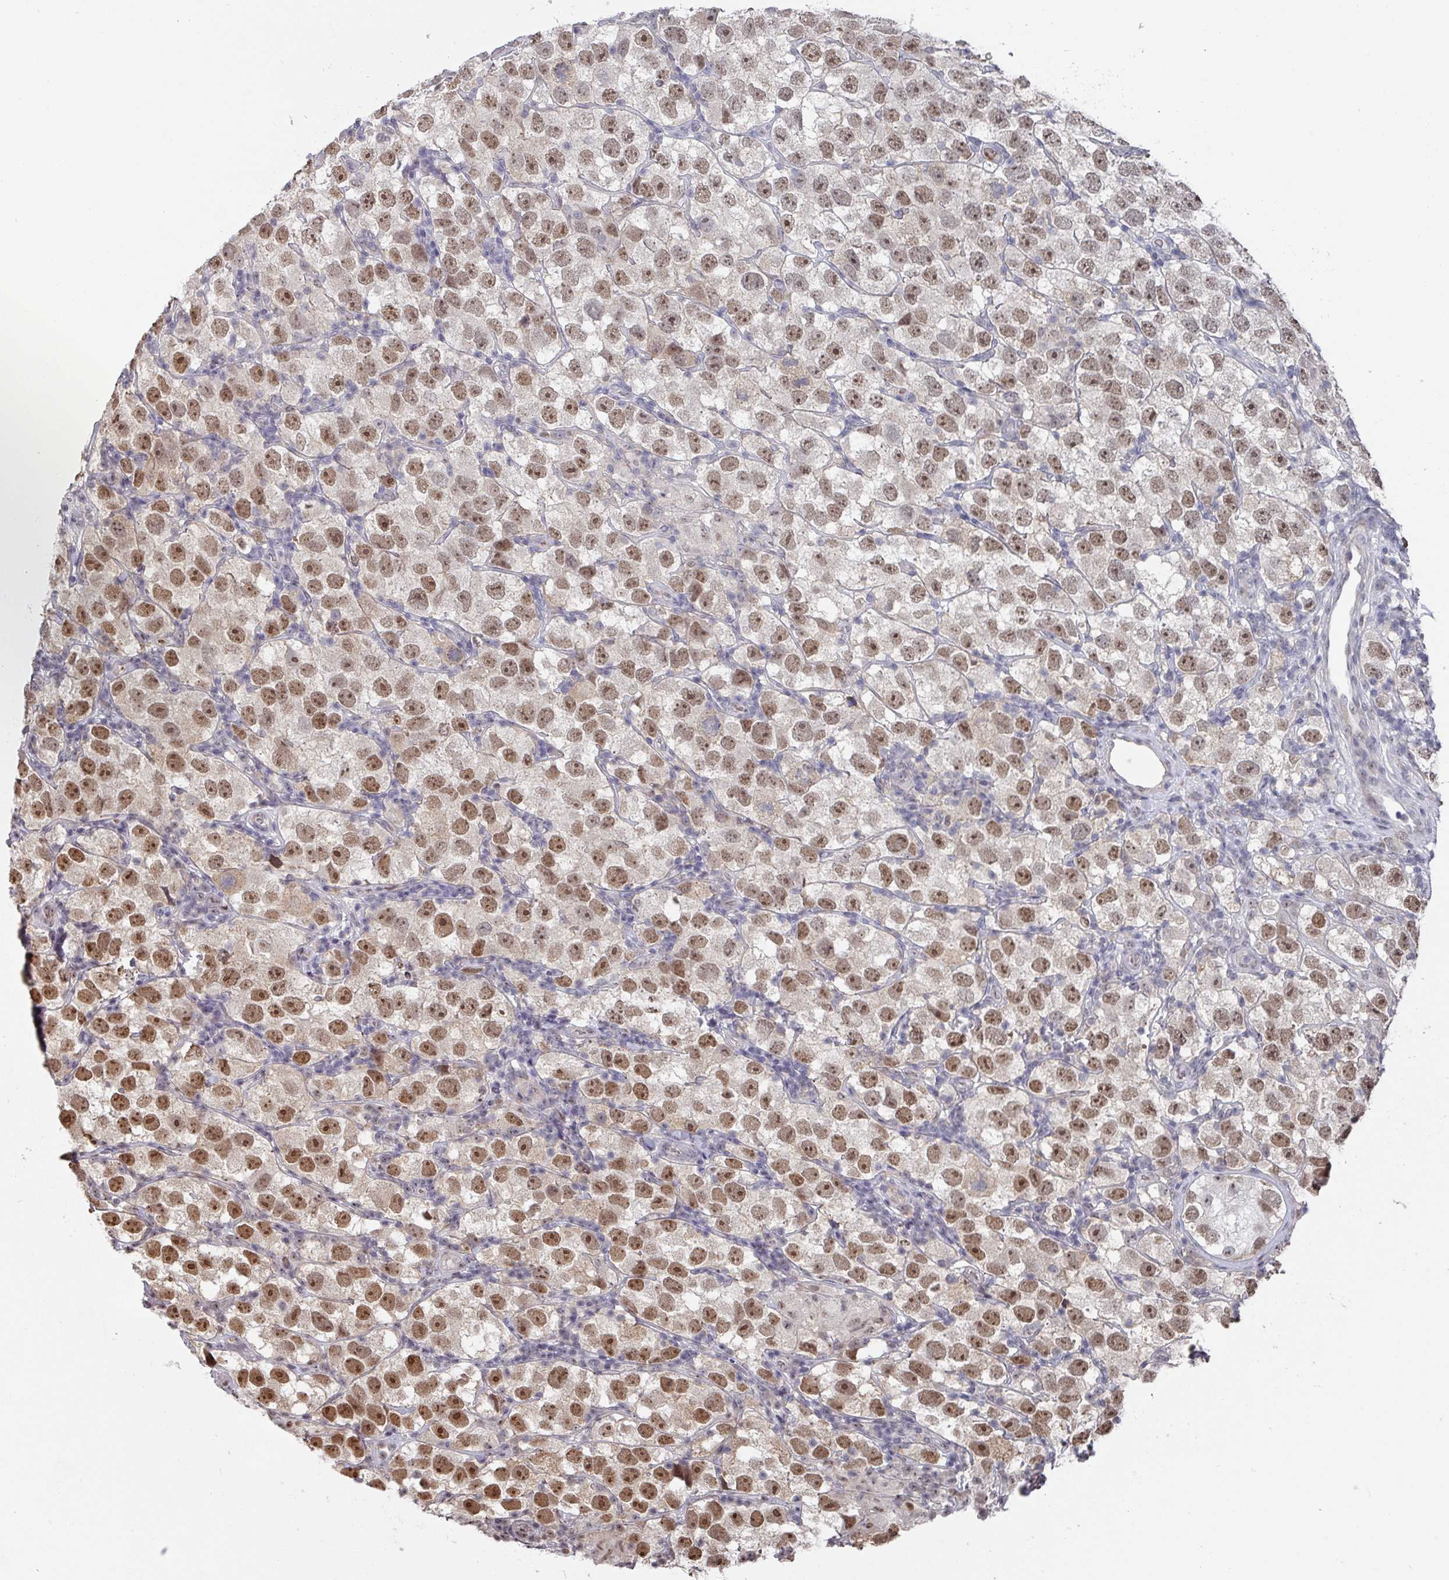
{"staining": {"intensity": "moderate", "quantity": ">75%", "location": "nuclear"}, "tissue": "testis cancer", "cell_type": "Tumor cells", "image_type": "cancer", "snomed": [{"axis": "morphology", "description": "Seminoma, NOS"}, {"axis": "topography", "description": "Testis"}], "caption": "Seminoma (testis) was stained to show a protein in brown. There is medium levels of moderate nuclear expression in approximately >75% of tumor cells. (DAB IHC, brown staining for protein, blue staining for nuclei).", "gene": "ZNF654", "patient": {"sex": "male", "age": 26}}